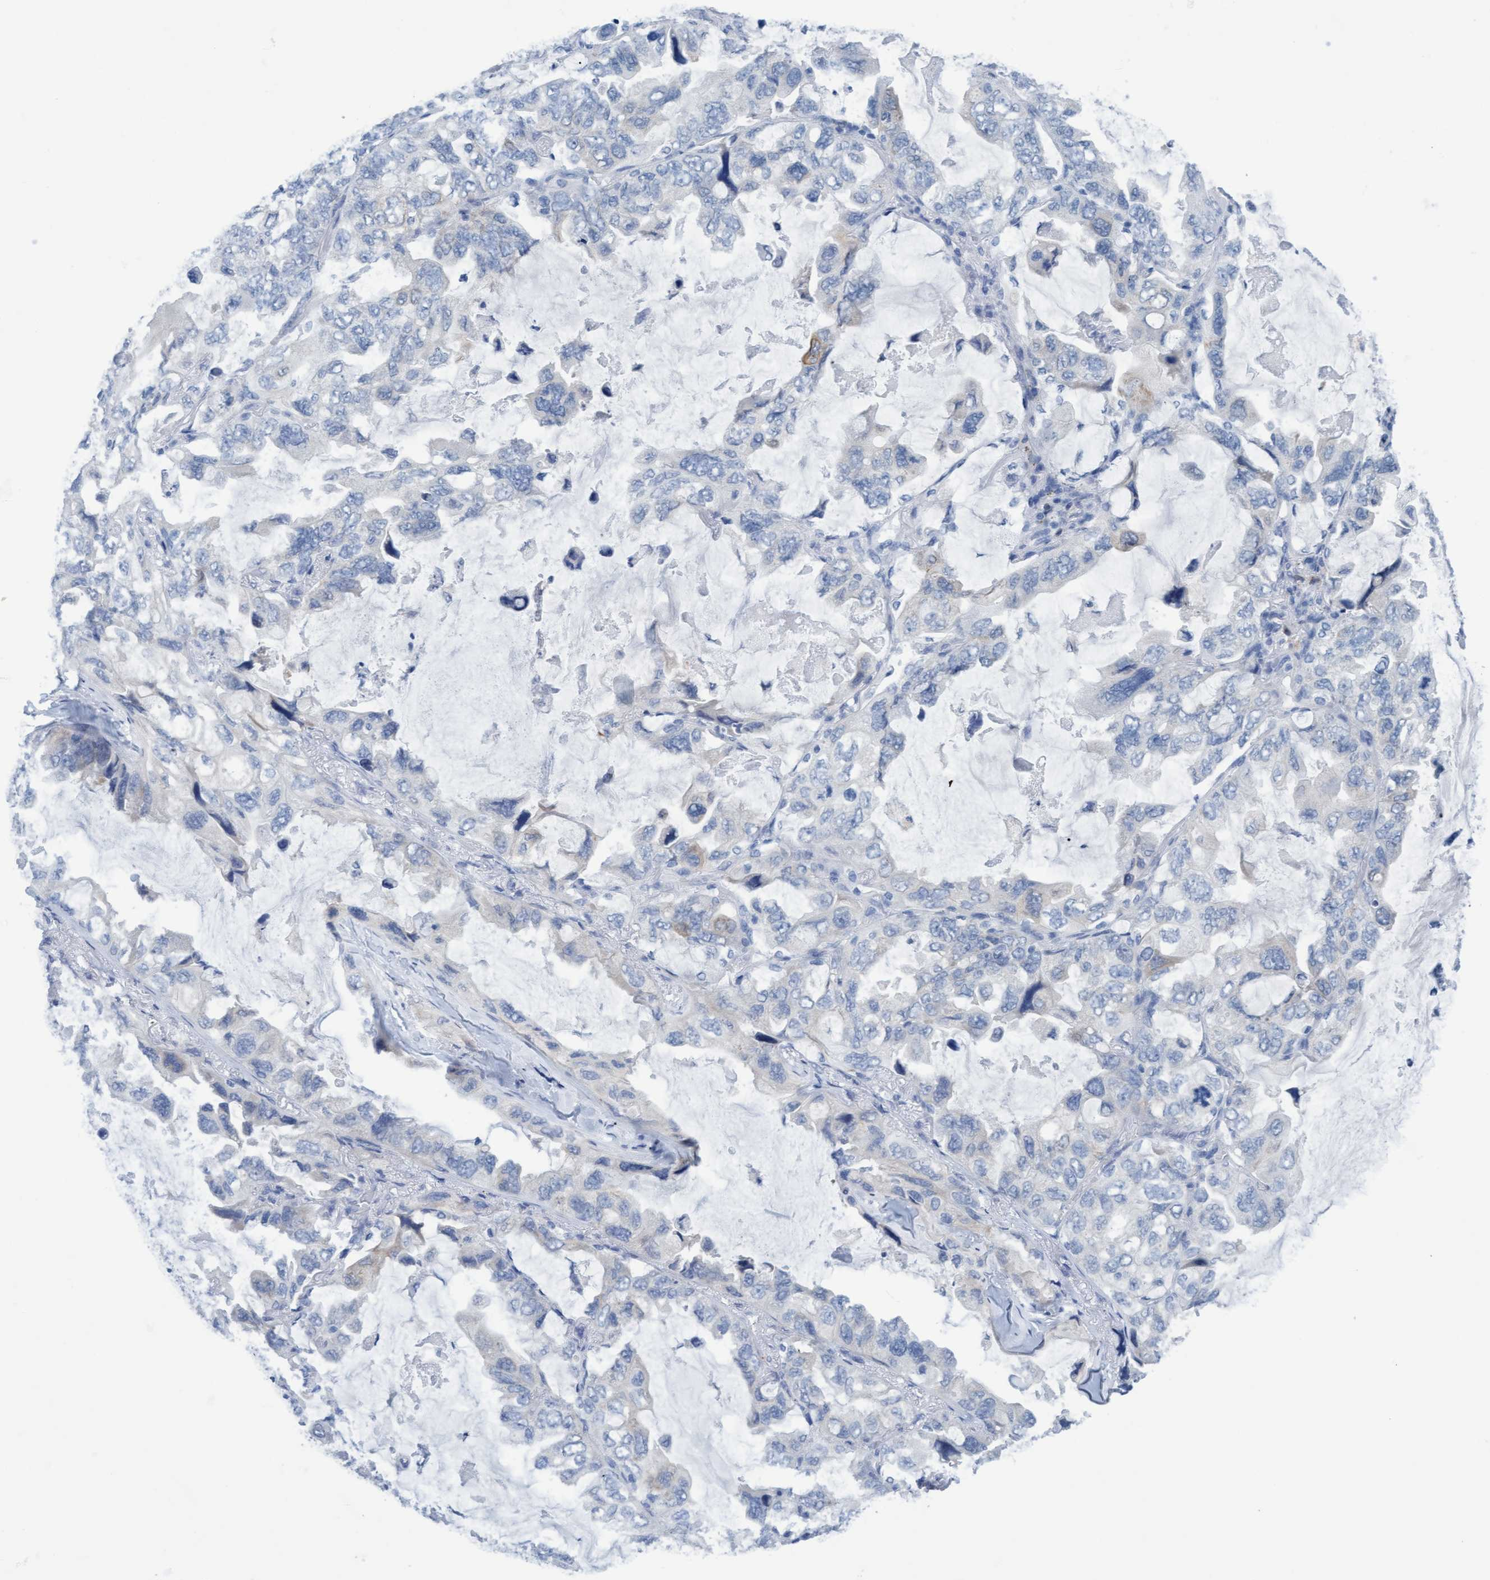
{"staining": {"intensity": "negative", "quantity": "none", "location": "none"}, "tissue": "lung cancer", "cell_type": "Tumor cells", "image_type": "cancer", "snomed": [{"axis": "morphology", "description": "Squamous cell carcinoma, NOS"}, {"axis": "topography", "description": "Lung"}], "caption": "High power microscopy photomicrograph of an IHC micrograph of lung cancer, revealing no significant expression in tumor cells.", "gene": "SSTR3", "patient": {"sex": "female", "age": 73}}